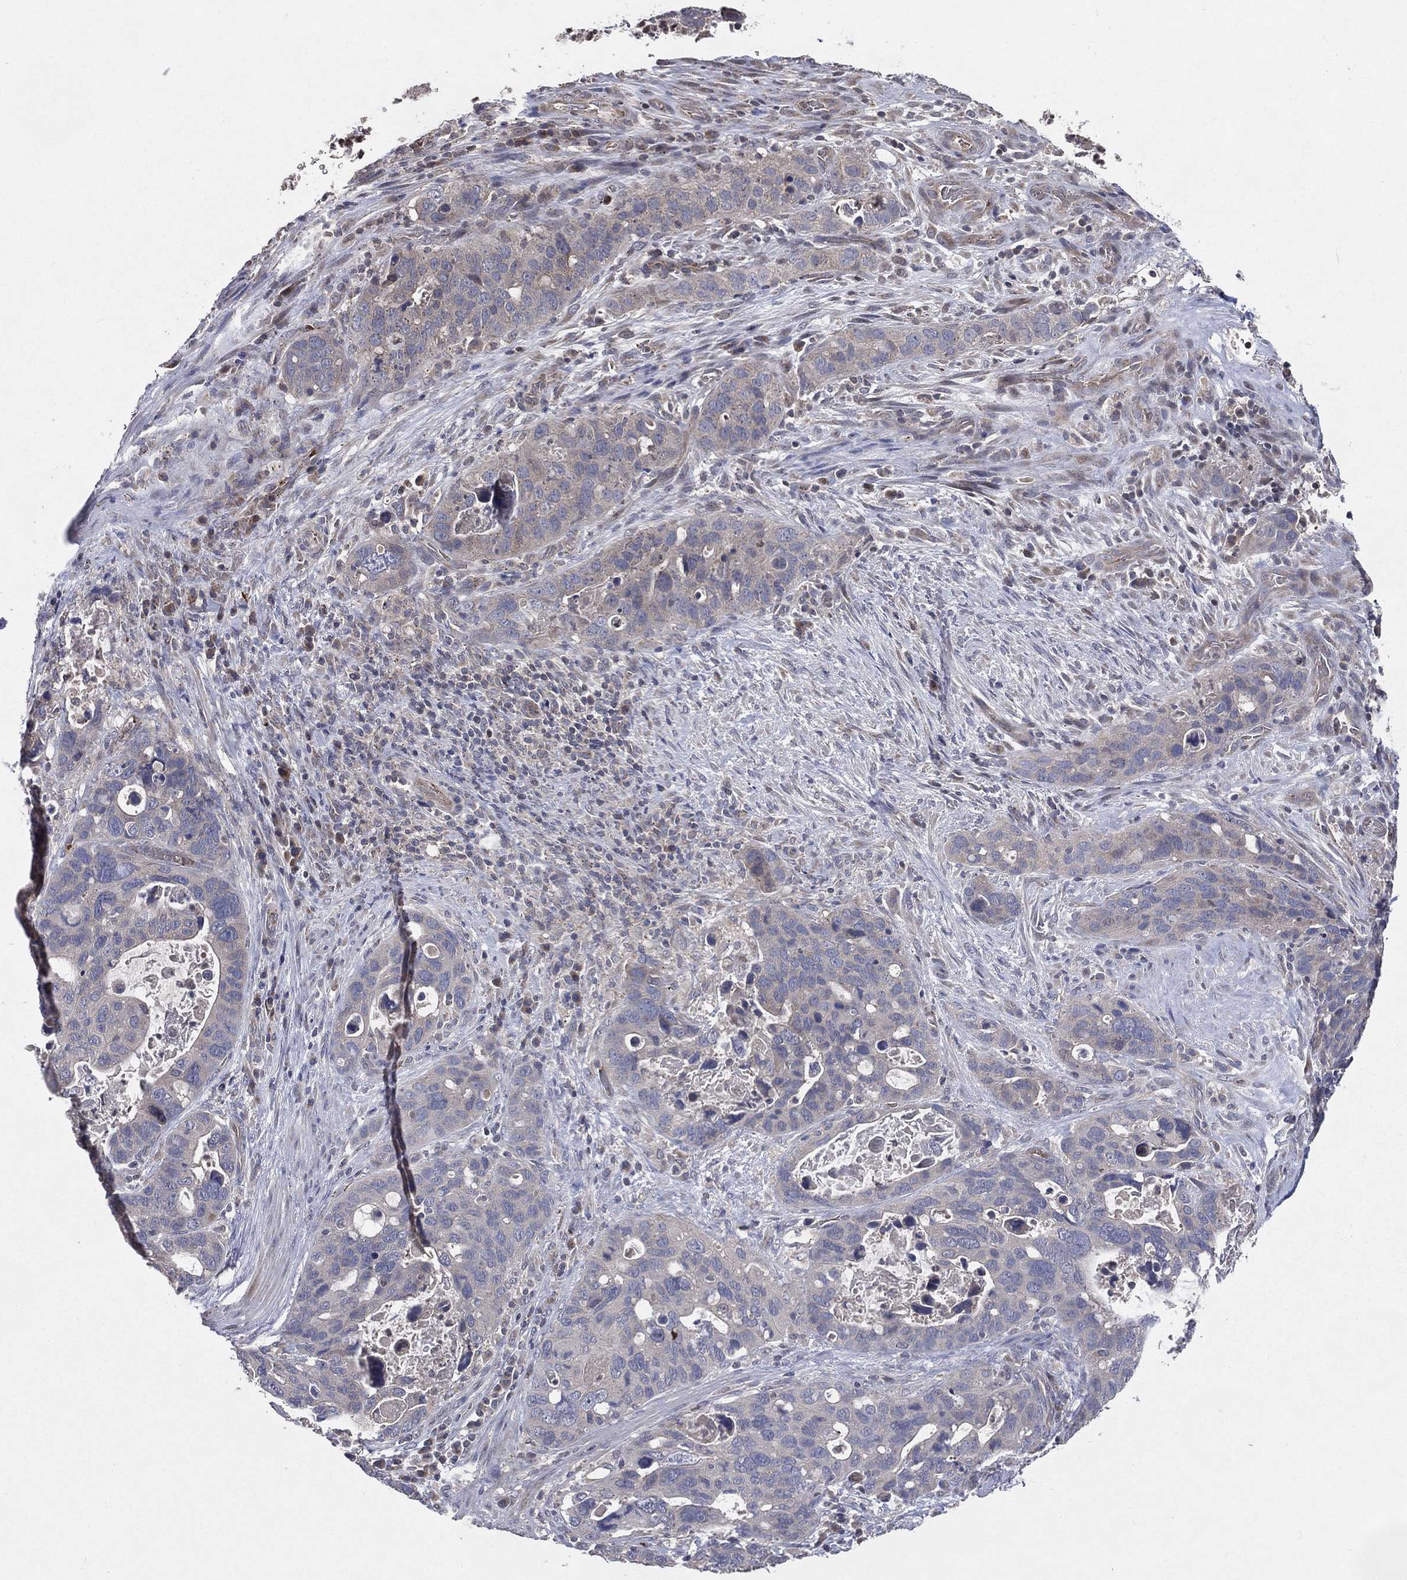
{"staining": {"intensity": "negative", "quantity": "none", "location": "none"}, "tissue": "stomach cancer", "cell_type": "Tumor cells", "image_type": "cancer", "snomed": [{"axis": "morphology", "description": "Adenocarcinoma, NOS"}, {"axis": "topography", "description": "Stomach"}], "caption": "Image shows no protein positivity in tumor cells of stomach cancer (adenocarcinoma) tissue.", "gene": "DNAH7", "patient": {"sex": "male", "age": 54}}